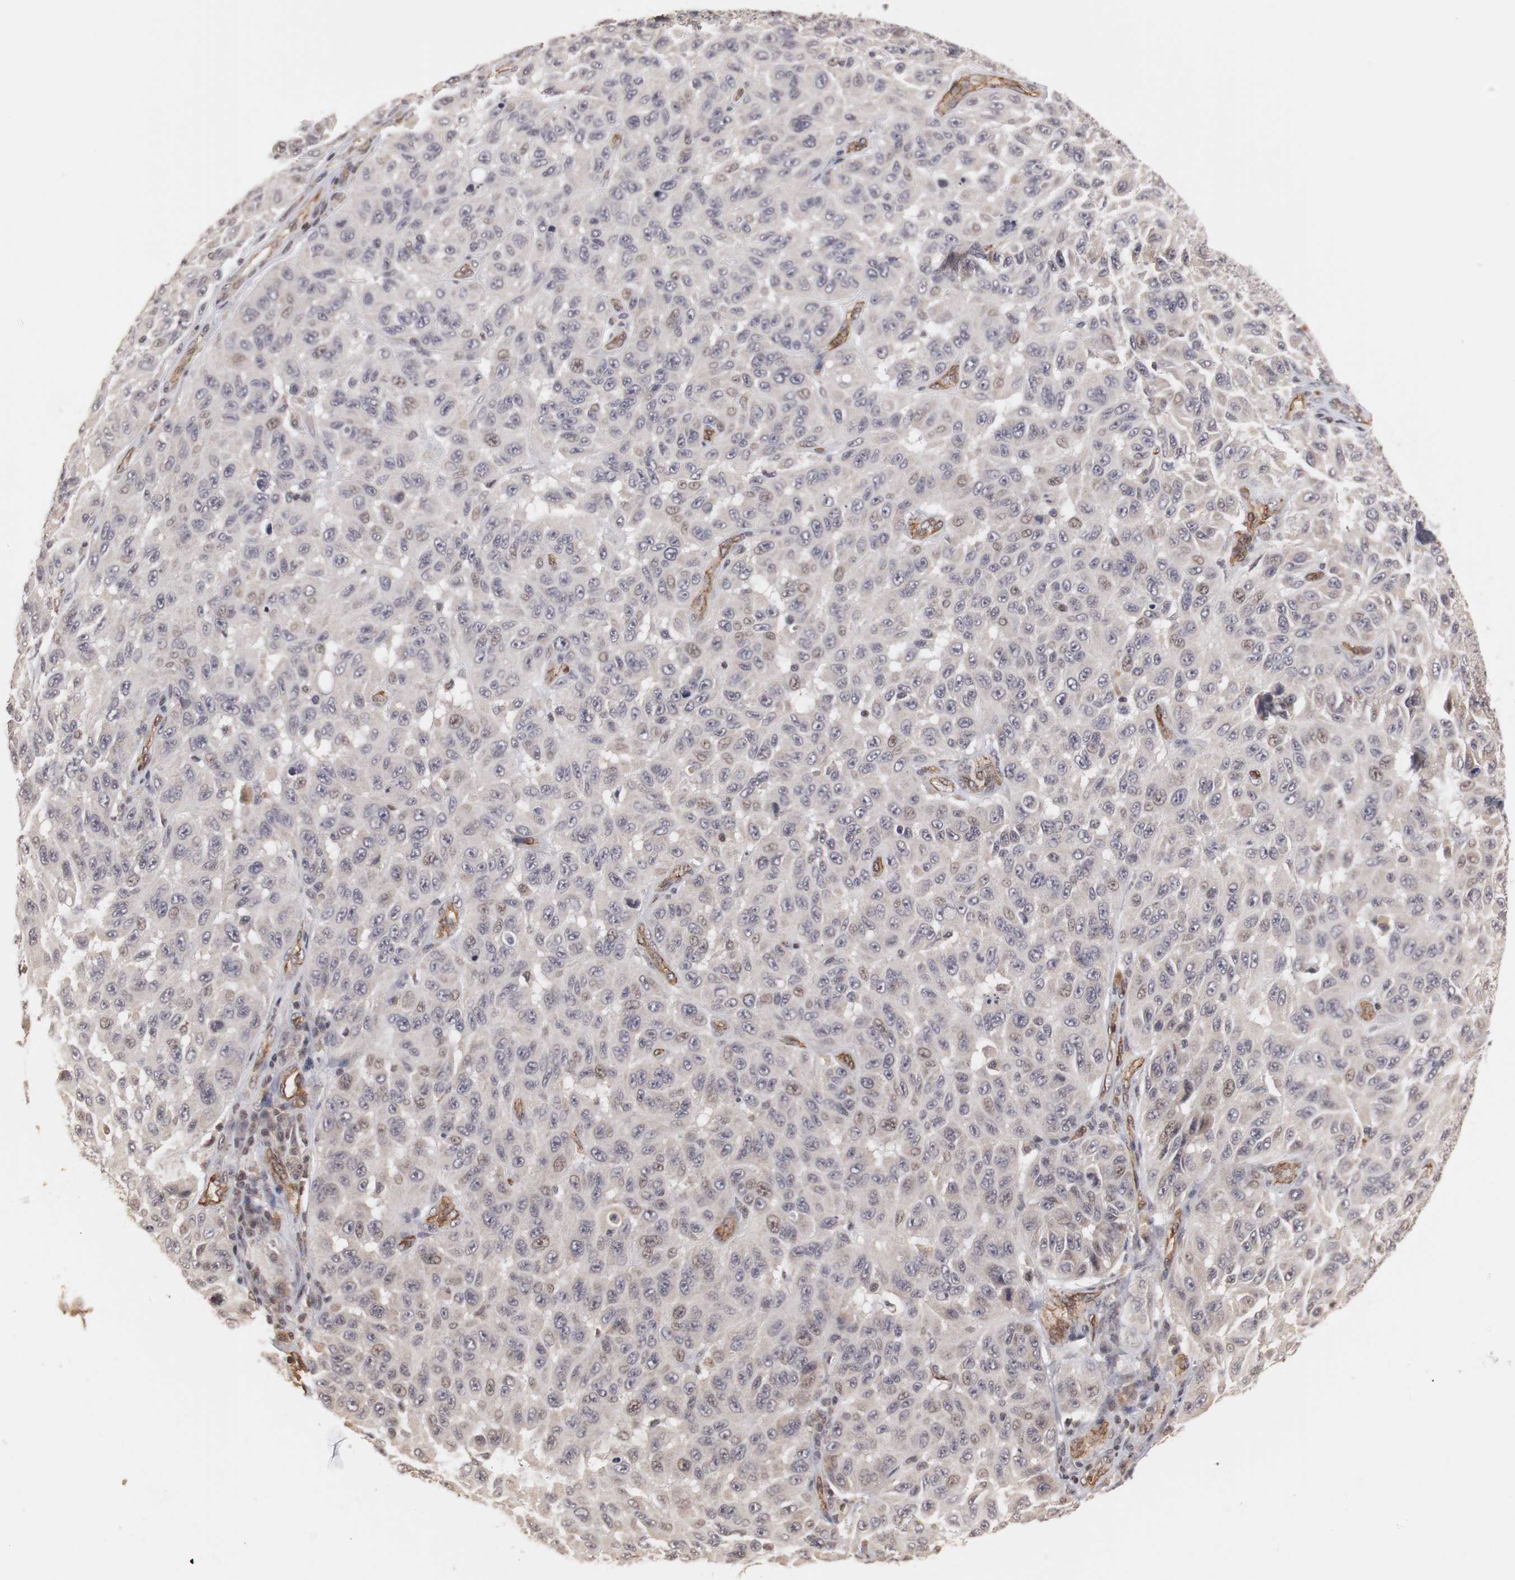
{"staining": {"intensity": "negative", "quantity": "none", "location": "none"}, "tissue": "melanoma", "cell_type": "Tumor cells", "image_type": "cancer", "snomed": [{"axis": "morphology", "description": "Malignant melanoma, NOS"}, {"axis": "topography", "description": "Skin"}], "caption": "DAB (3,3'-diaminobenzidine) immunohistochemical staining of melanoma displays no significant expression in tumor cells.", "gene": "PLEKHA1", "patient": {"sex": "male", "age": 30}}